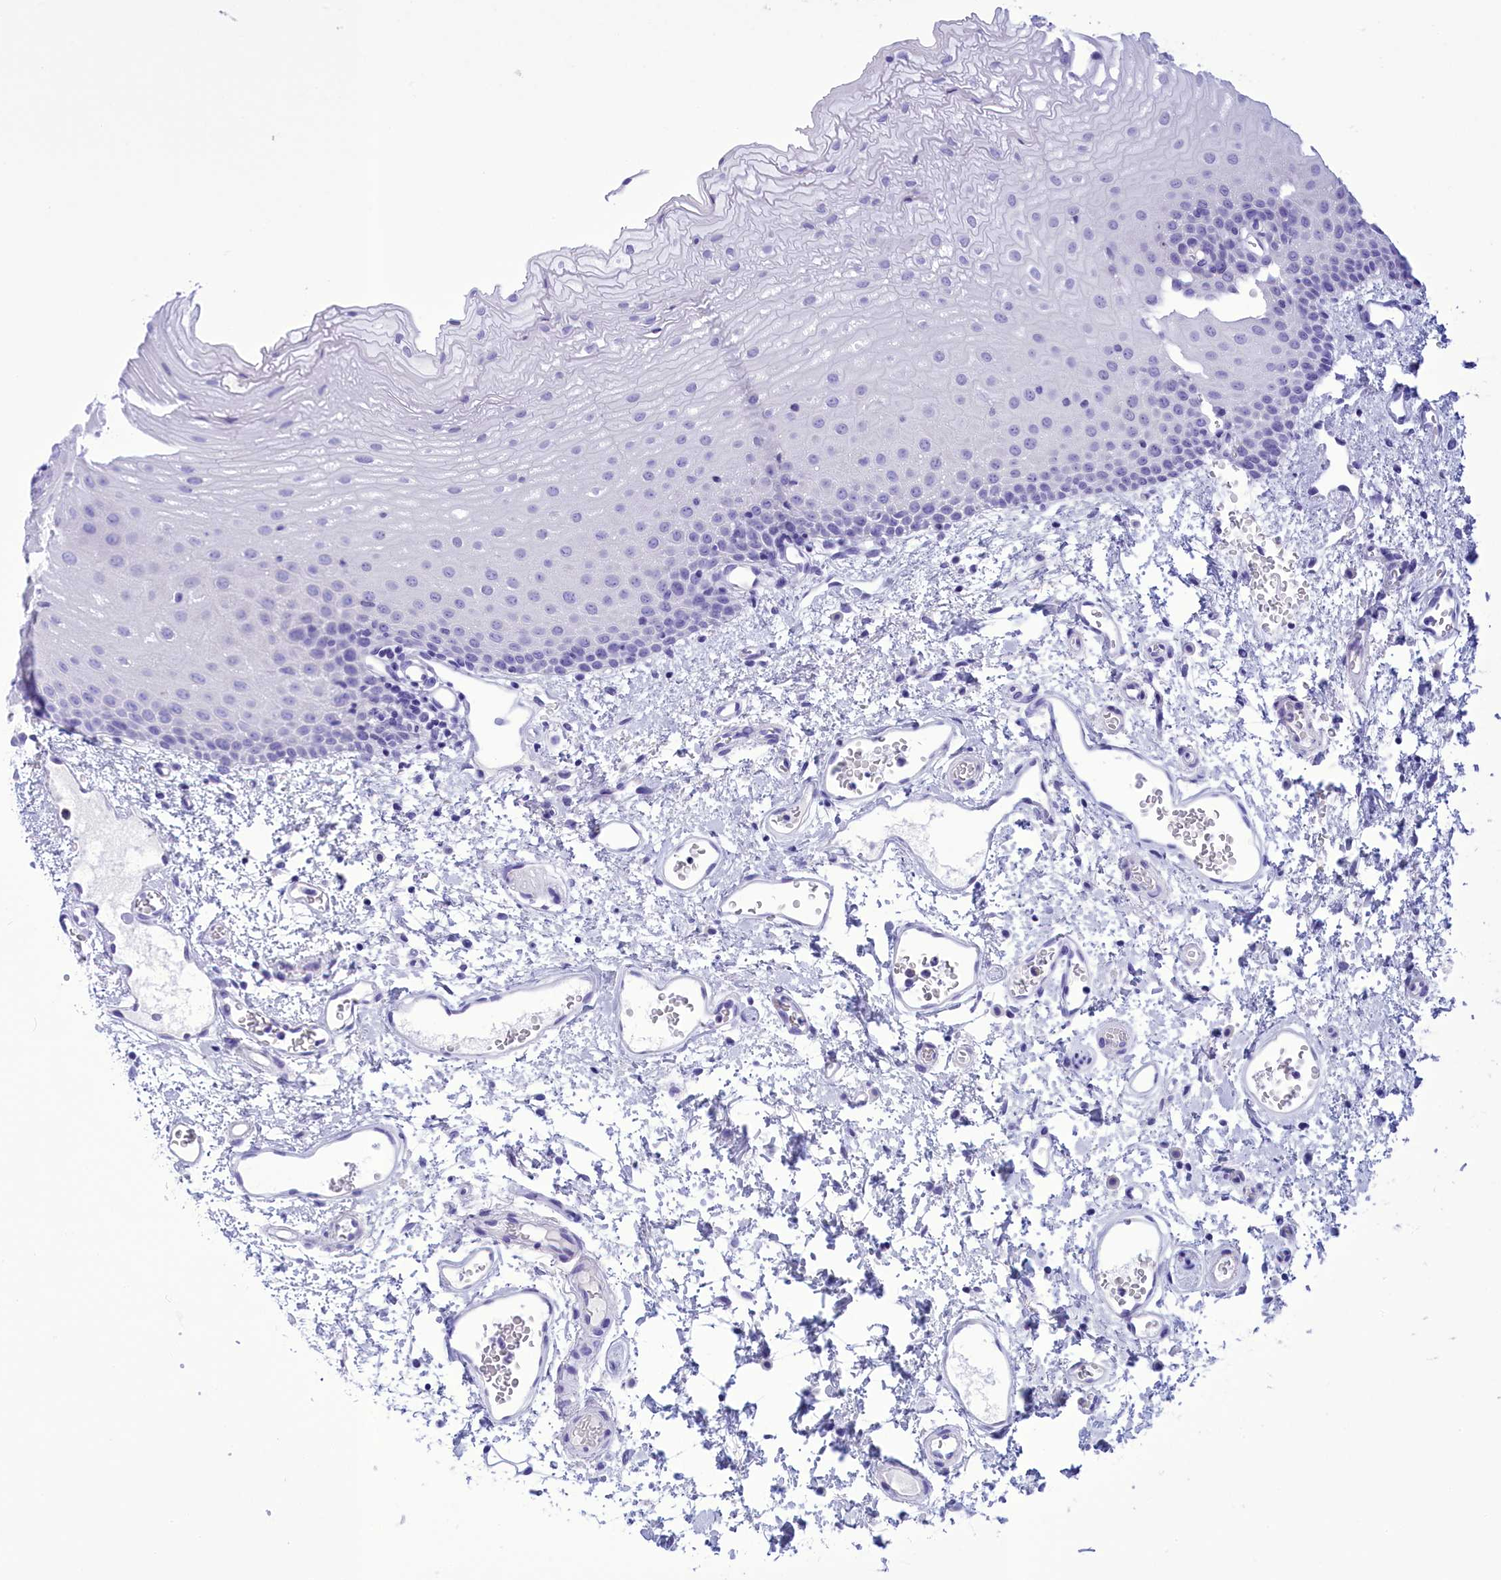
{"staining": {"intensity": "negative", "quantity": "none", "location": "none"}, "tissue": "oral mucosa", "cell_type": "Squamous epithelial cells", "image_type": "normal", "snomed": [{"axis": "morphology", "description": "Normal tissue, NOS"}, {"axis": "topography", "description": "Oral tissue"}], "caption": "Immunohistochemistry (IHC) of unremarkable oral mucosa displays no positivity in squamous epithelial cells.", "gene": "BRI3", "patient": {"sex": "female", "age": 70}}